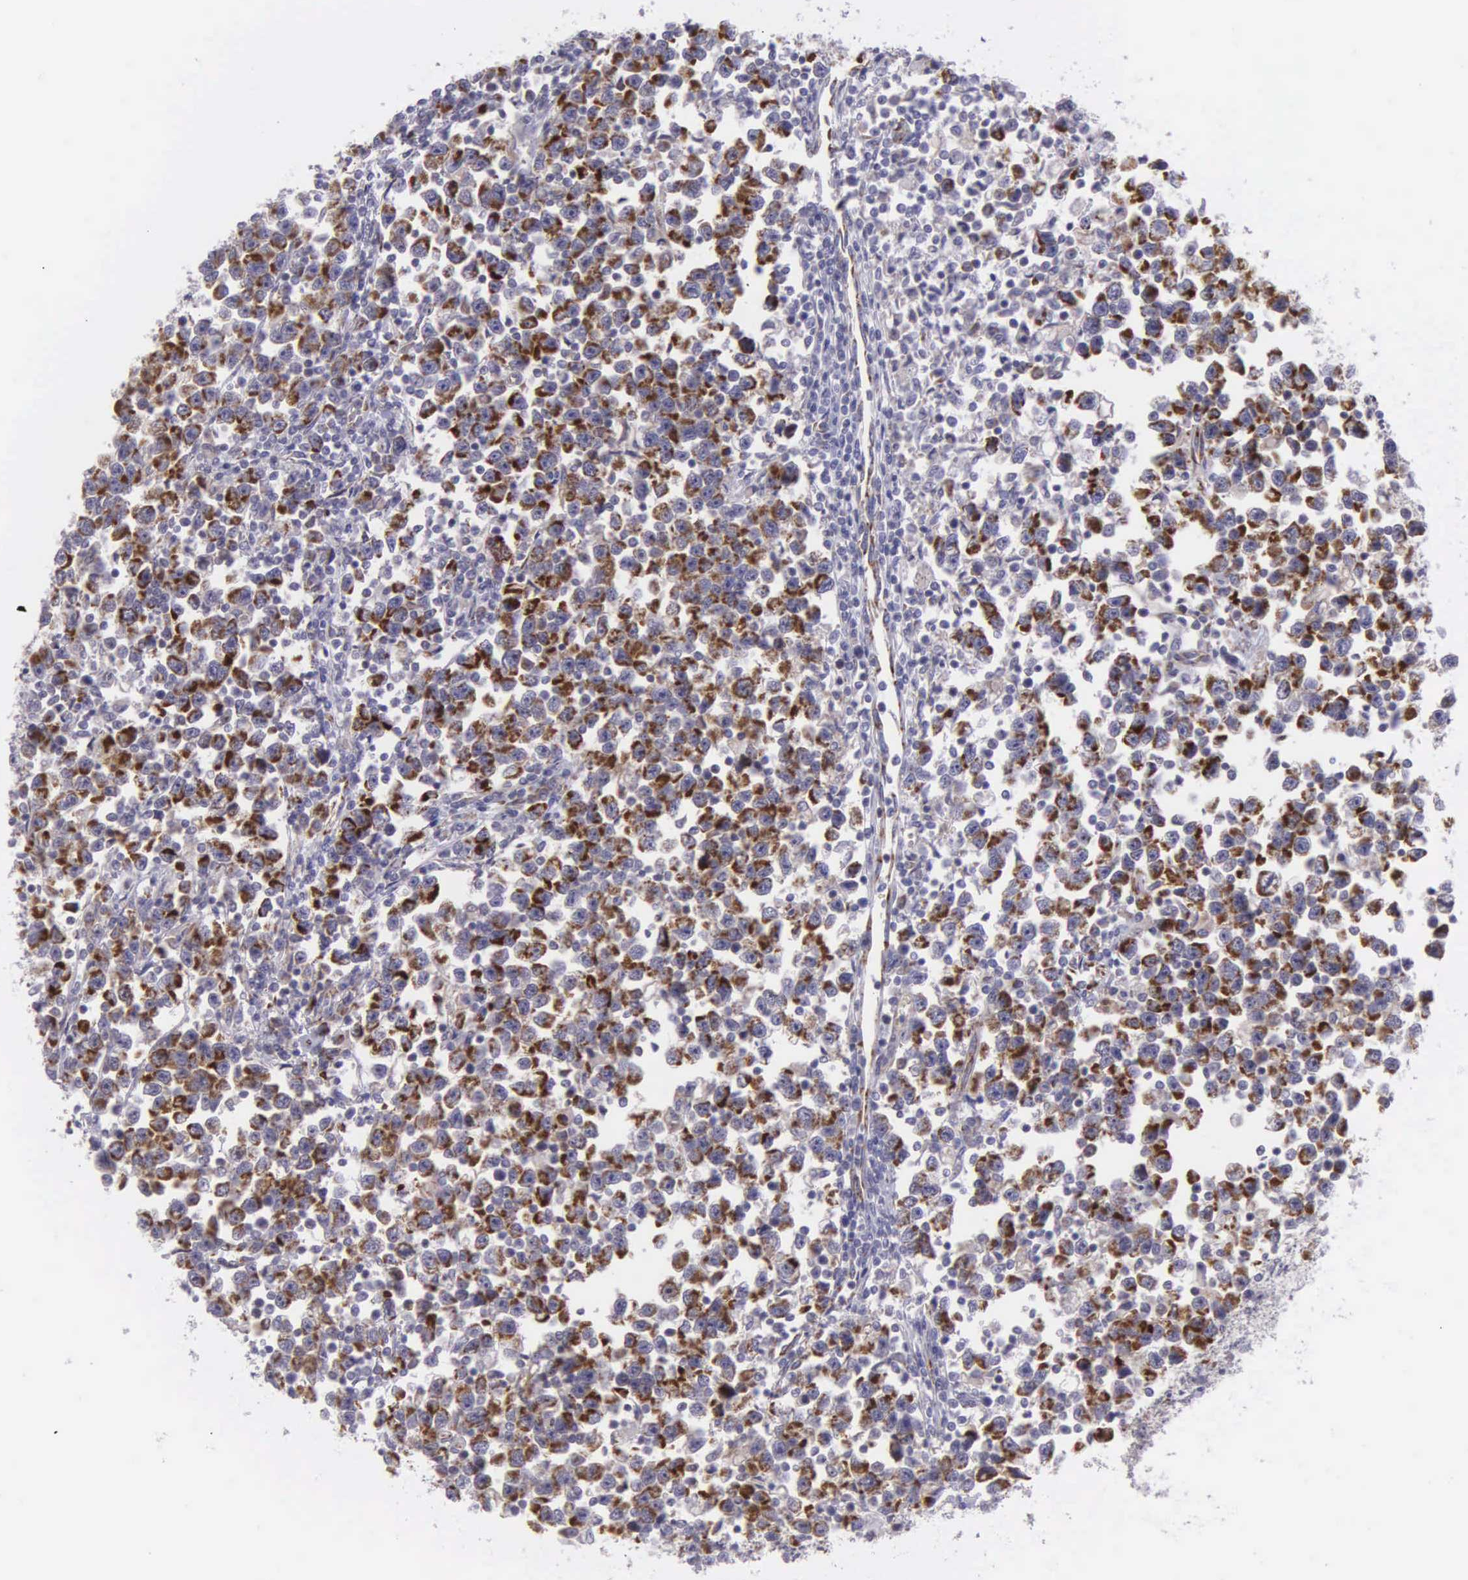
{"staining": {"intensity": "moderate", "quantity": ">75%", "location": "cytoplasmic/membranous"}, "tissue": "testis cancer", "cell_type": "Tumor cells", "image_type": "cancer", "snomed": [{"axis": "morphology", "description": "Seminoma, NOS"}, {"axis": "topography", "description": "Testis"}], "caption": "Human testis cancer (seminoma) stained with a brown dye demonstrates moderate cytoplasmic/membranous positive positivity in approximately >75% of tumor cells.", "gene": "SYNJ2BP", "patient": {"sex": "male", "age": 43}}